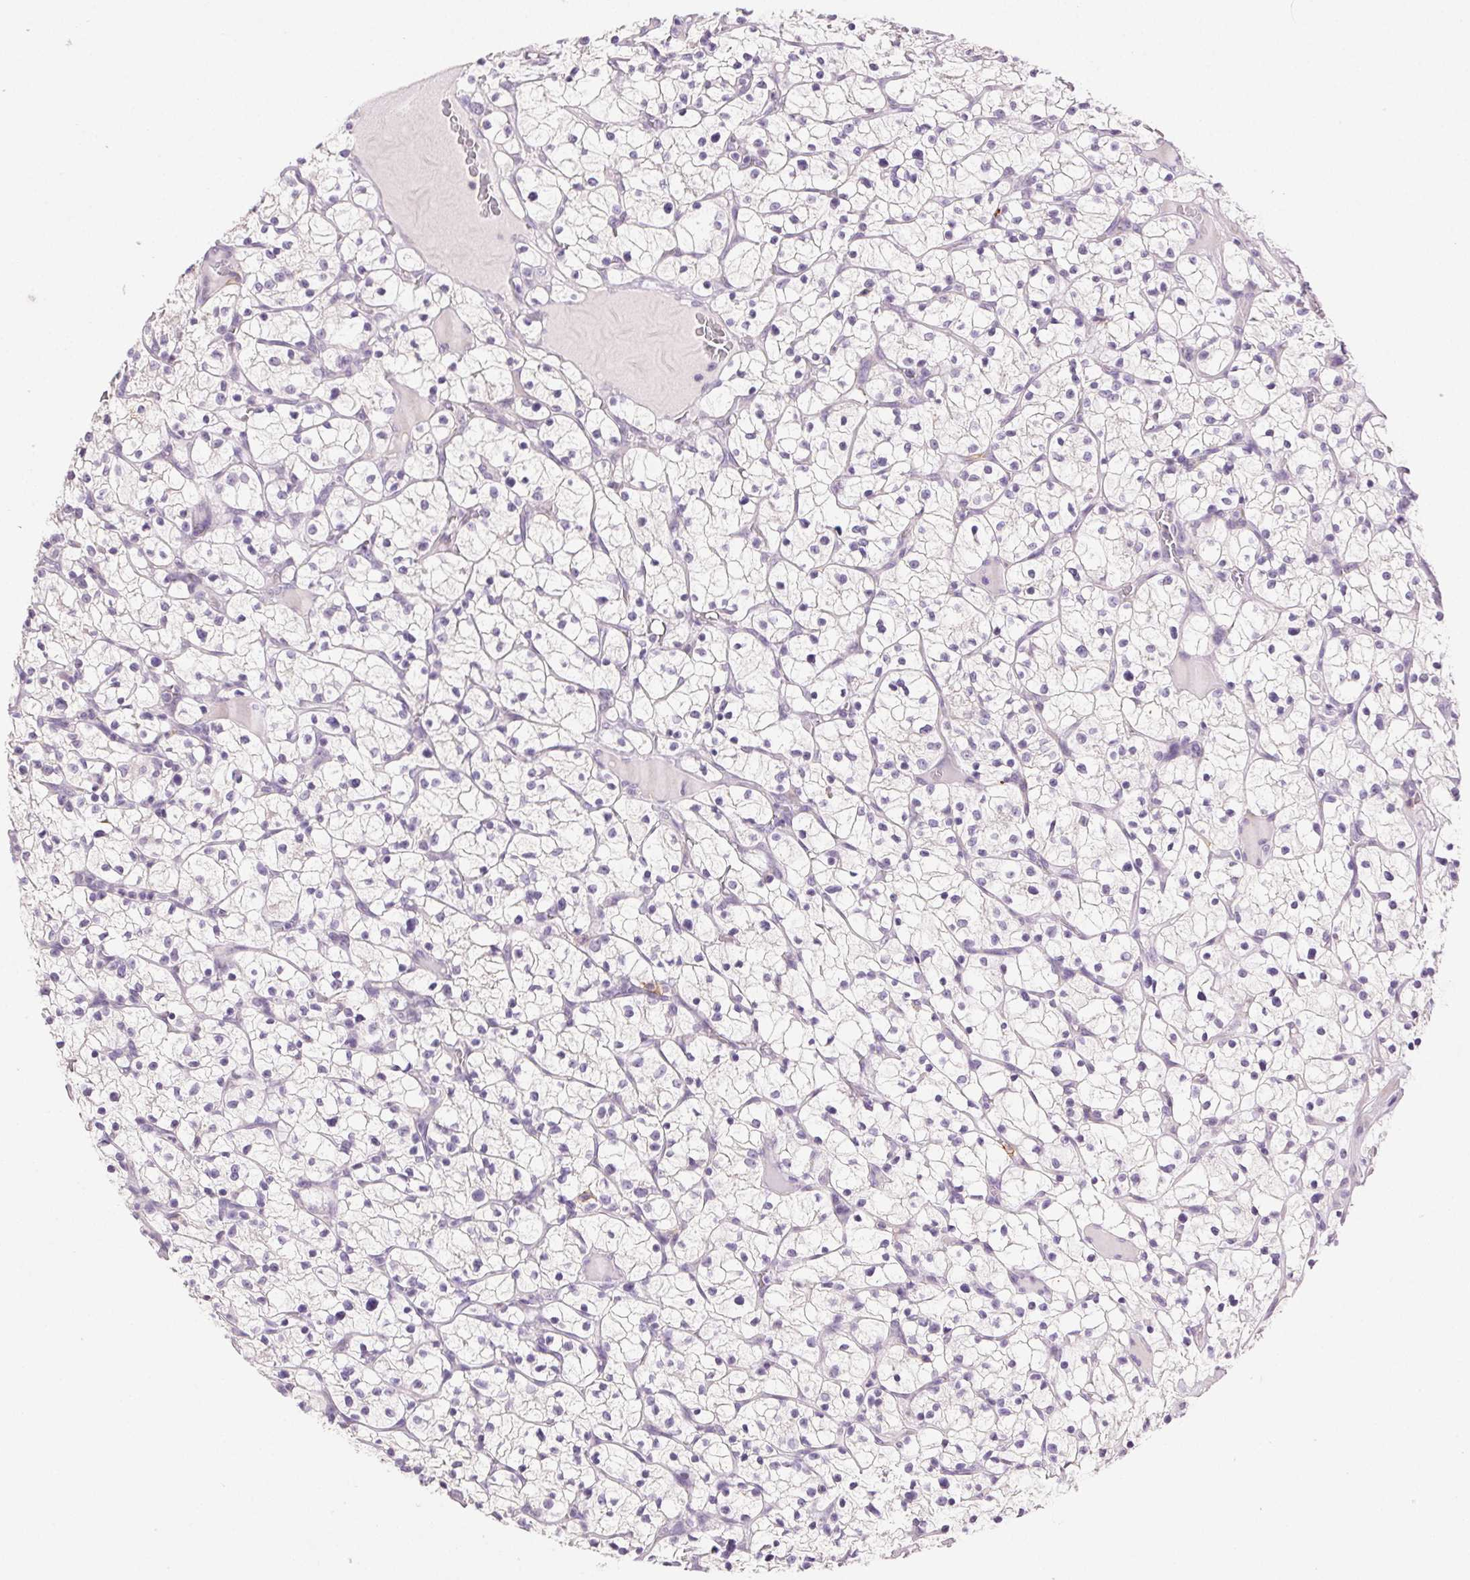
{"staining": {"intensity": "negative", "quantity": "none", "location": "none"}, "tissue": "renal cancer", "cell_type": "Tumor cells", "image_type": "cancer", "snomed": [{"axis": "morphology", "description": "Adenocarcinoma, NOS"}, {"axis": "topography", "description": "Kidney"}], "caption": "This is an IHC image of human adenocarcinoma (renal). There is no staining in tumor cells.", "gene": "AKAP5", "patient": {"sex": "female", "age": 64}}